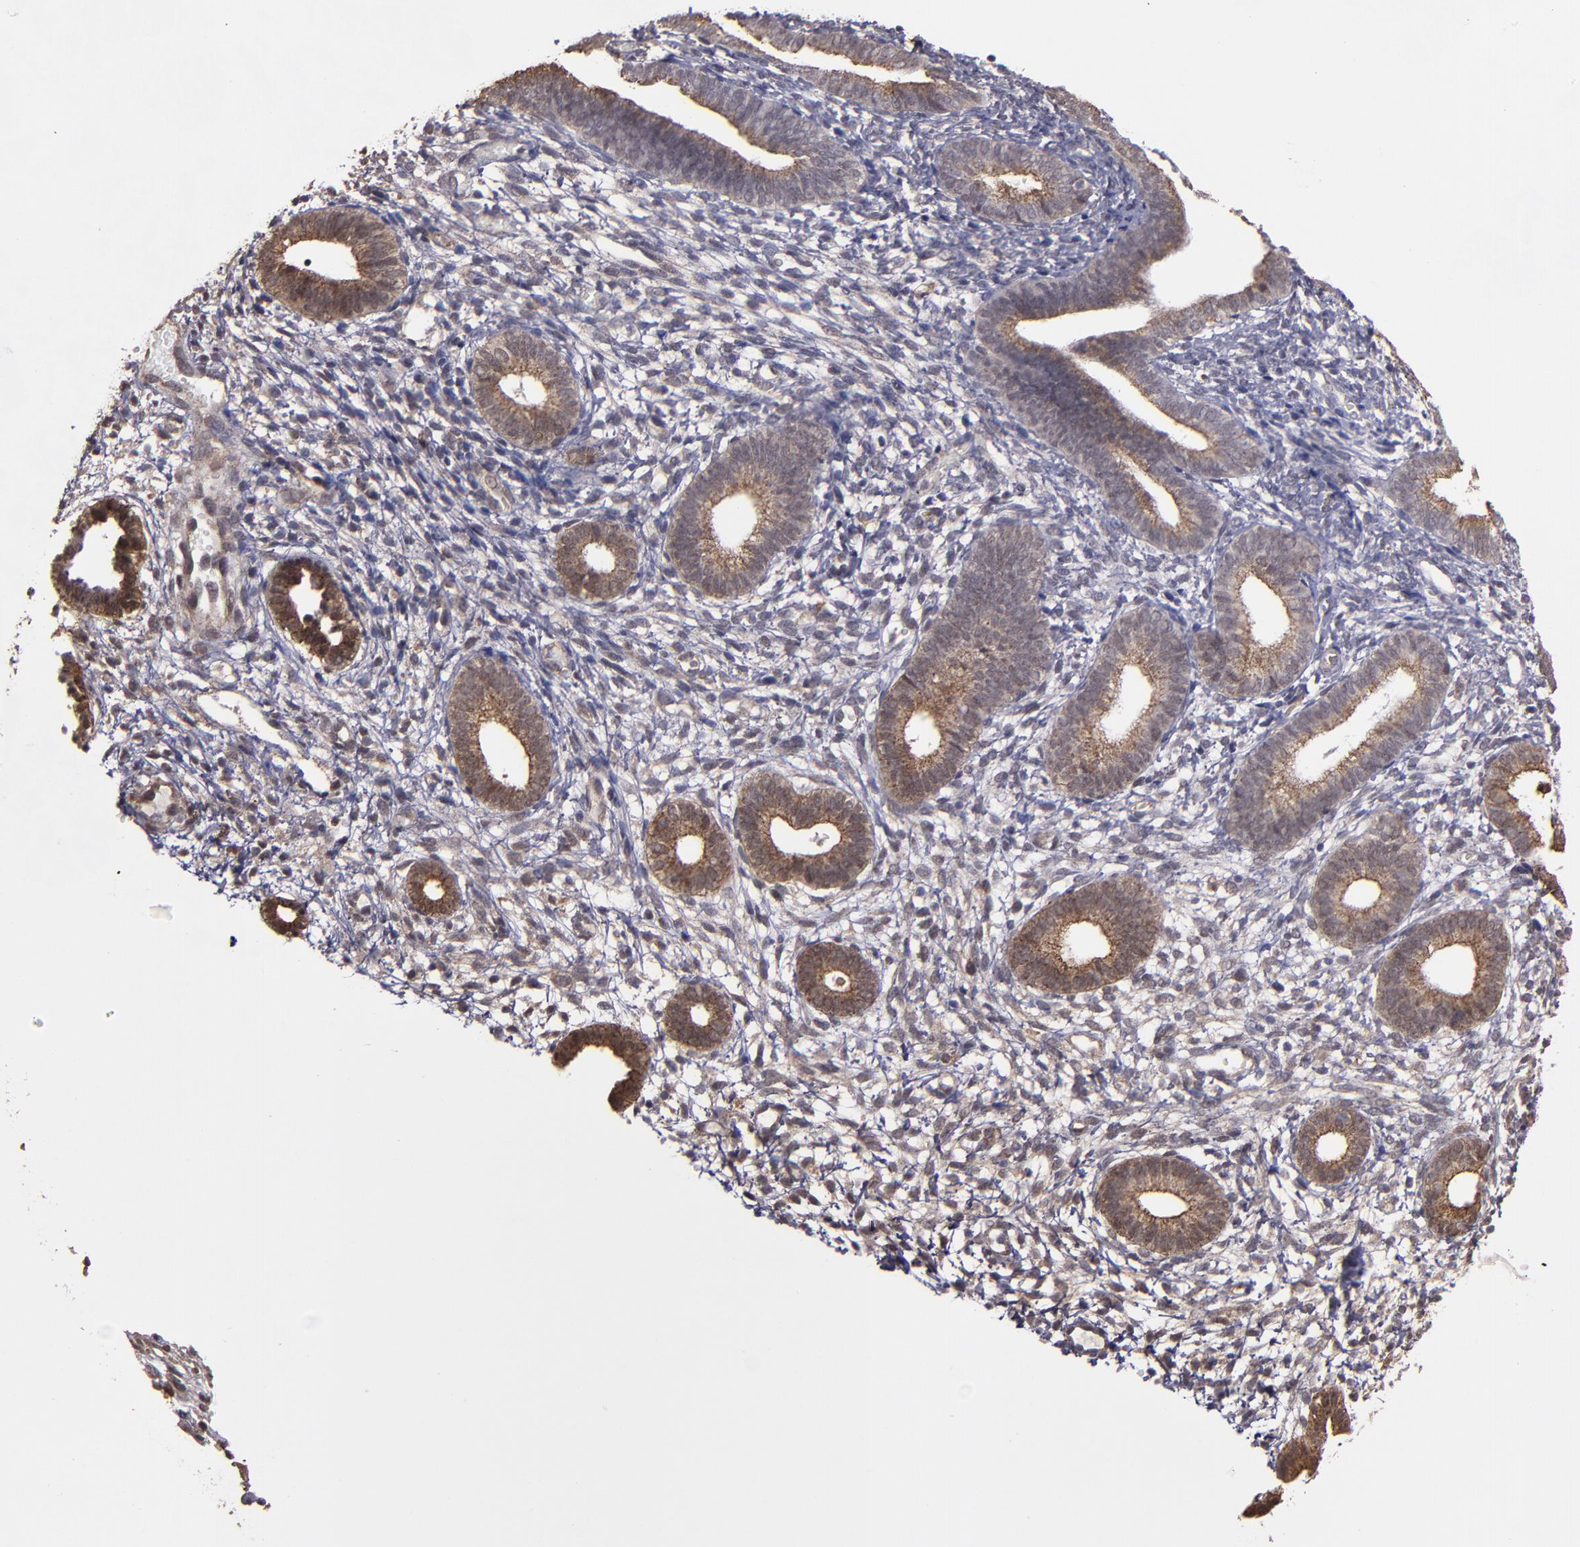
{"staining": {"intensity": "weak", "quantity": "<25%", "location": "cytoplasmic/membranous"}, "tissue": "endometrium", "cell_type": "Cells in endometrial stroma", "image_type": "normal", "snomed": [{"axis": "morphology", "description": "Normal tissue, NOS"}, {"axis": "topography", "description": "Smooth muscle"}, {"axis": "topography", "description": "Endometrium"}], "caption": "High power microscopy photomicrograph of an immunohistochemistry (IHC) image of benign endometrium, revealing no significant staining in cells in endometrial stroma.", "gene": "SIPA1L1", "patient": {"sex": "female", "age": 57}}